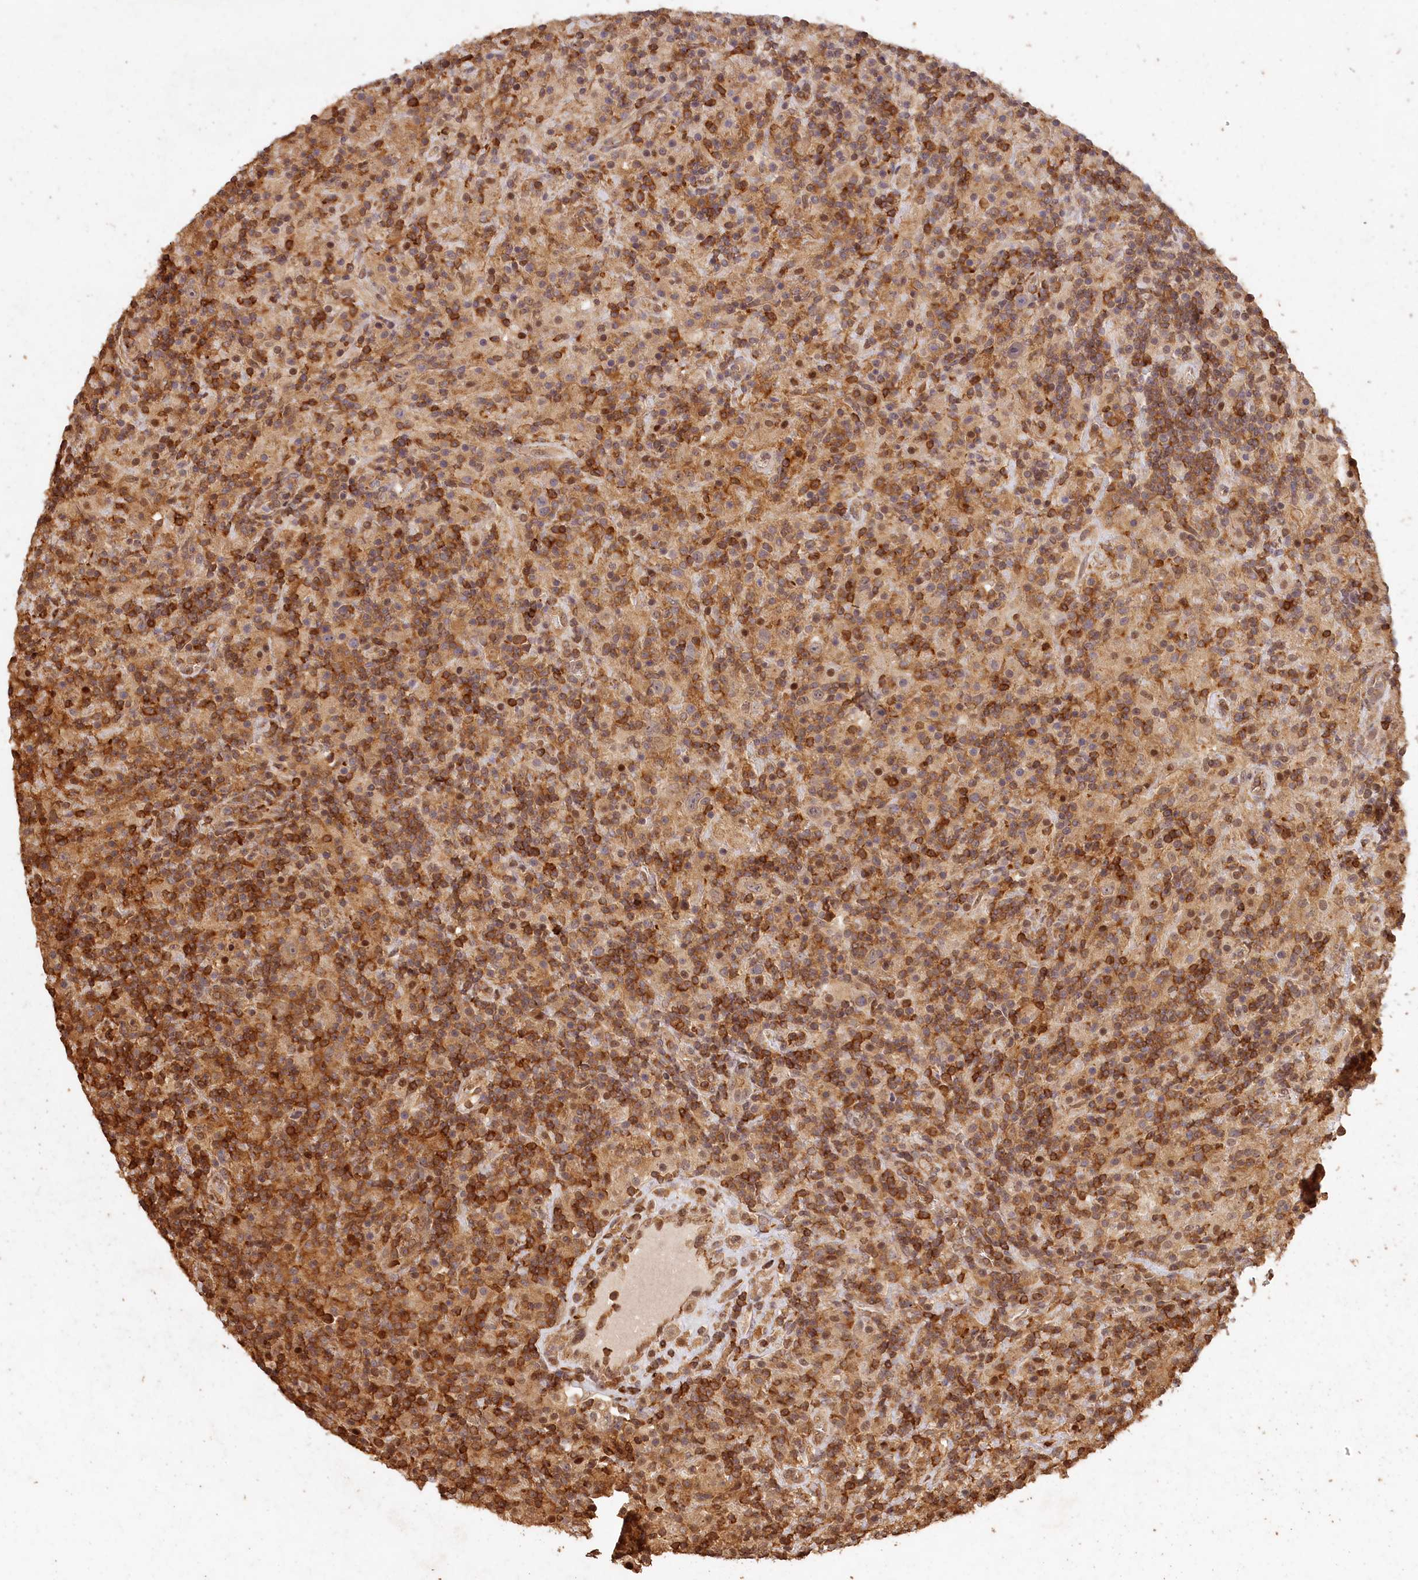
{"staining": {"intensity": "negative", "quantity": "none", "location": "none"}, "tissue": "lymphoma", "cell_type": "Tumor cells", "image_type": "cancer", "snomed": [{"axis": "morphology", "description": "Hodgkin's disease, NOS"}, {"axis": "topography", "description": "Lymph node"}], "caption": "A photomicrograph of human lymphoma is negative for staining in tumor cells.", "gene": "MADD", "patient": {"sex": "male", "age": 70}}